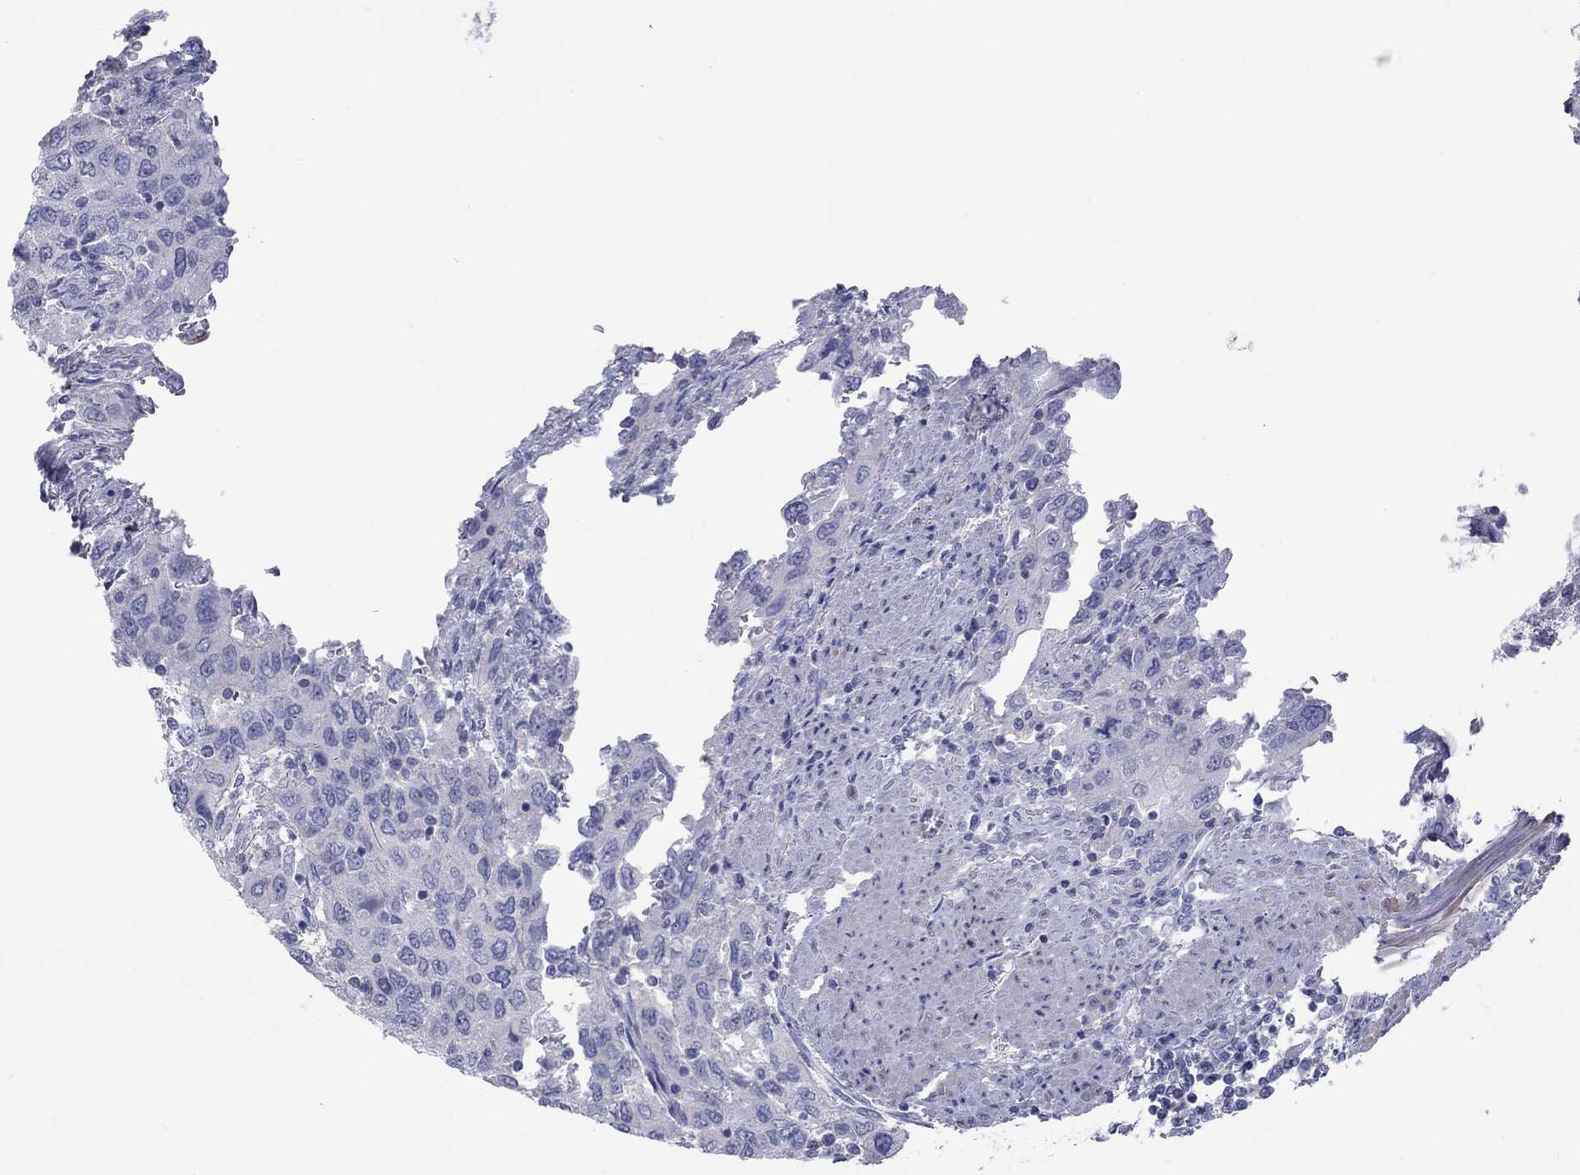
{"staining": {"intensity": "negative", "quantity": "none", "location": "none"}, "tissue": "urothelial cancer", "cell_type": "Tumor cells", "image_type": "cancer", "snomed": [{"axis": "morphology", "description": "Urothelial carcinoma, High grade"}, {"axis": "topography", "description": "Urinary bladder"}], "caption": "This is a photomicrograph of IHC staining of high-grade urothelial carcinoma, which shows no staining in tumor cells.", "gene": "ACTL7B", "patient": {"sex": "male", "age": 76}}